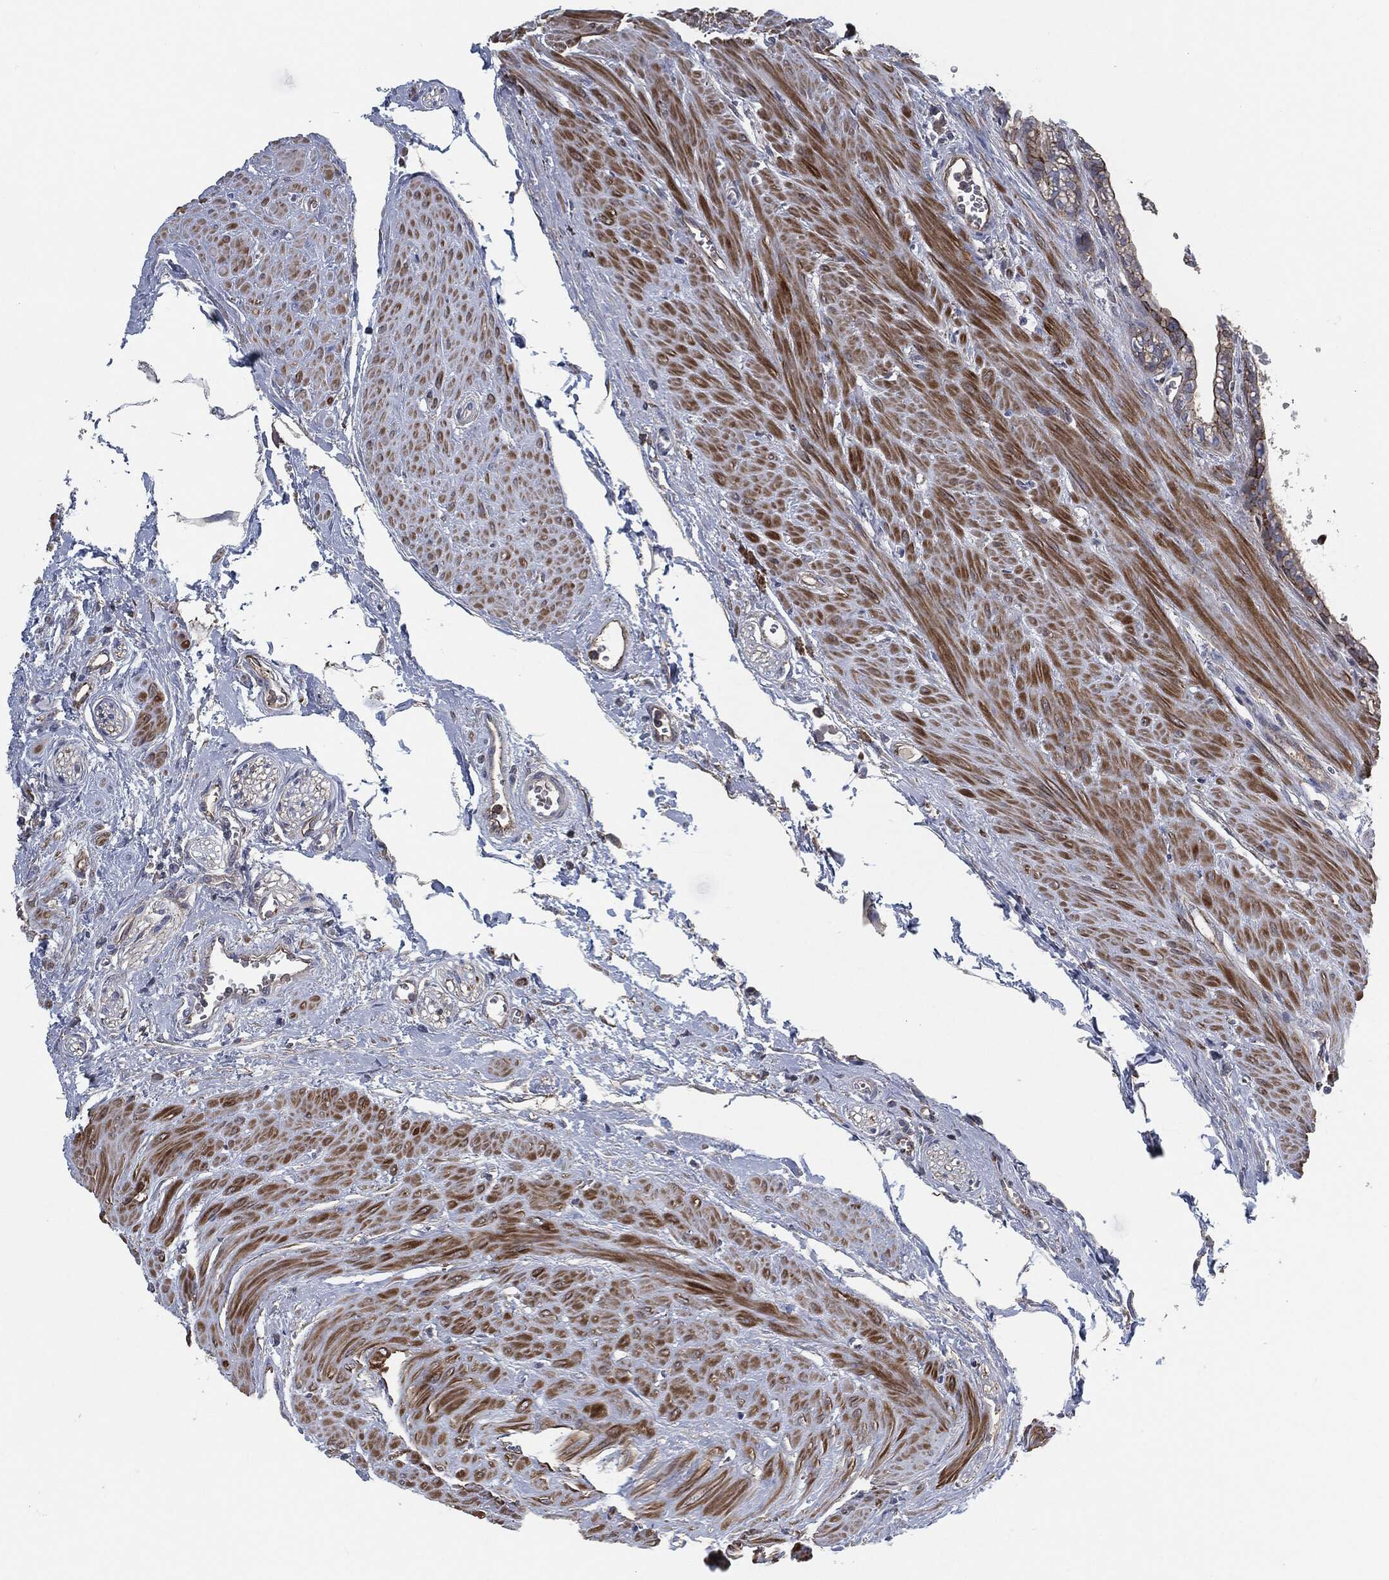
{"staining": {"intensity": "strong", "quantity": "<25%", "location": "cytoplasmic/membranous"}, "tissue": "seminal vesicle", "cell_type": "Glandular cells", "image_type": "normal", "snomed": [{"axis": "morphology", "description": "Normal tissue, NOS"}, {"axis": "morphology", "description": "Urothelial carcinoma, NOS"}, {"axis": "topography", "description": "Urinary bladder"}, {"axis": "topography", "description": "Seminal veicle"}], "caption": "A high-resolution histopathology image shows IHC staining of unremarkable seminal vesicle, which shows strong cytoplasmic/membranous positivity in approximately <25% of glandular cells. The staining was performed using DAB to visualize the protein expression in brown, while the nuclei were stained in blue with hematoxylin (Magnification: 20x).", "gene": "SVIL", "patient": {"sex": "male", "age": 76}}